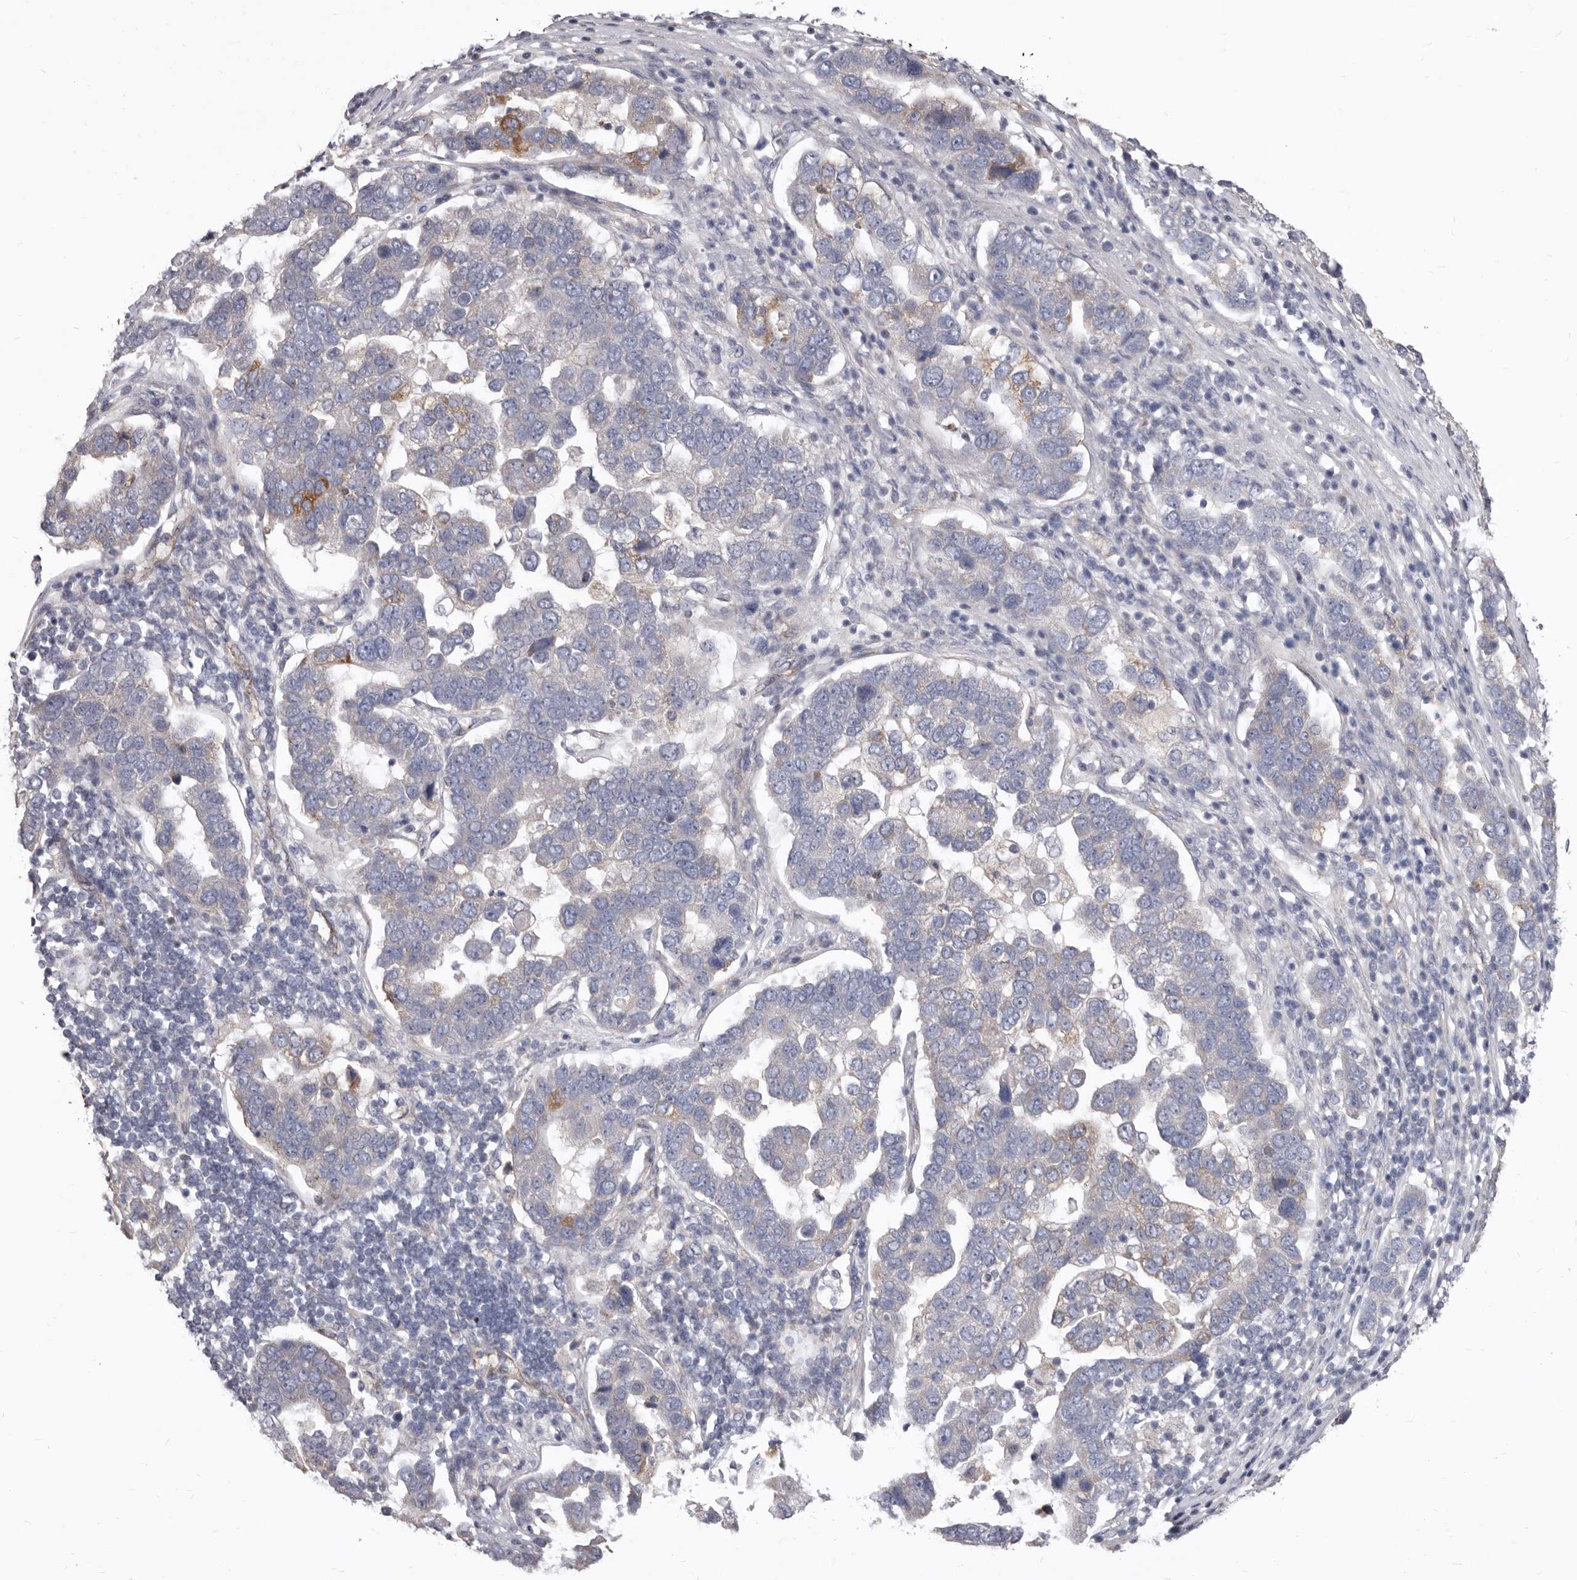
{"staining": {"intensity": "moderate", "quantity": "<25%", "location": "cytoplasmic/membranous"}, "tissue": "pancreatic cancer", "cell_type": "Tumor cells", "image_type": "cancer", "snomed": [{"axis": "morphology", "description": "Adenocarcinoma, NOS"}, {"axis": "topography", "description": "Pancreas"}], "caption": "Pancreatic cancer (adenocarcinoma) stained for a protein (brown) exhibits moderate cytoplasmic/membranous positive positivity in about <25% of tumor cells.", "gene": "FMO2", "patient": {"sex": "female", "age": 61}}